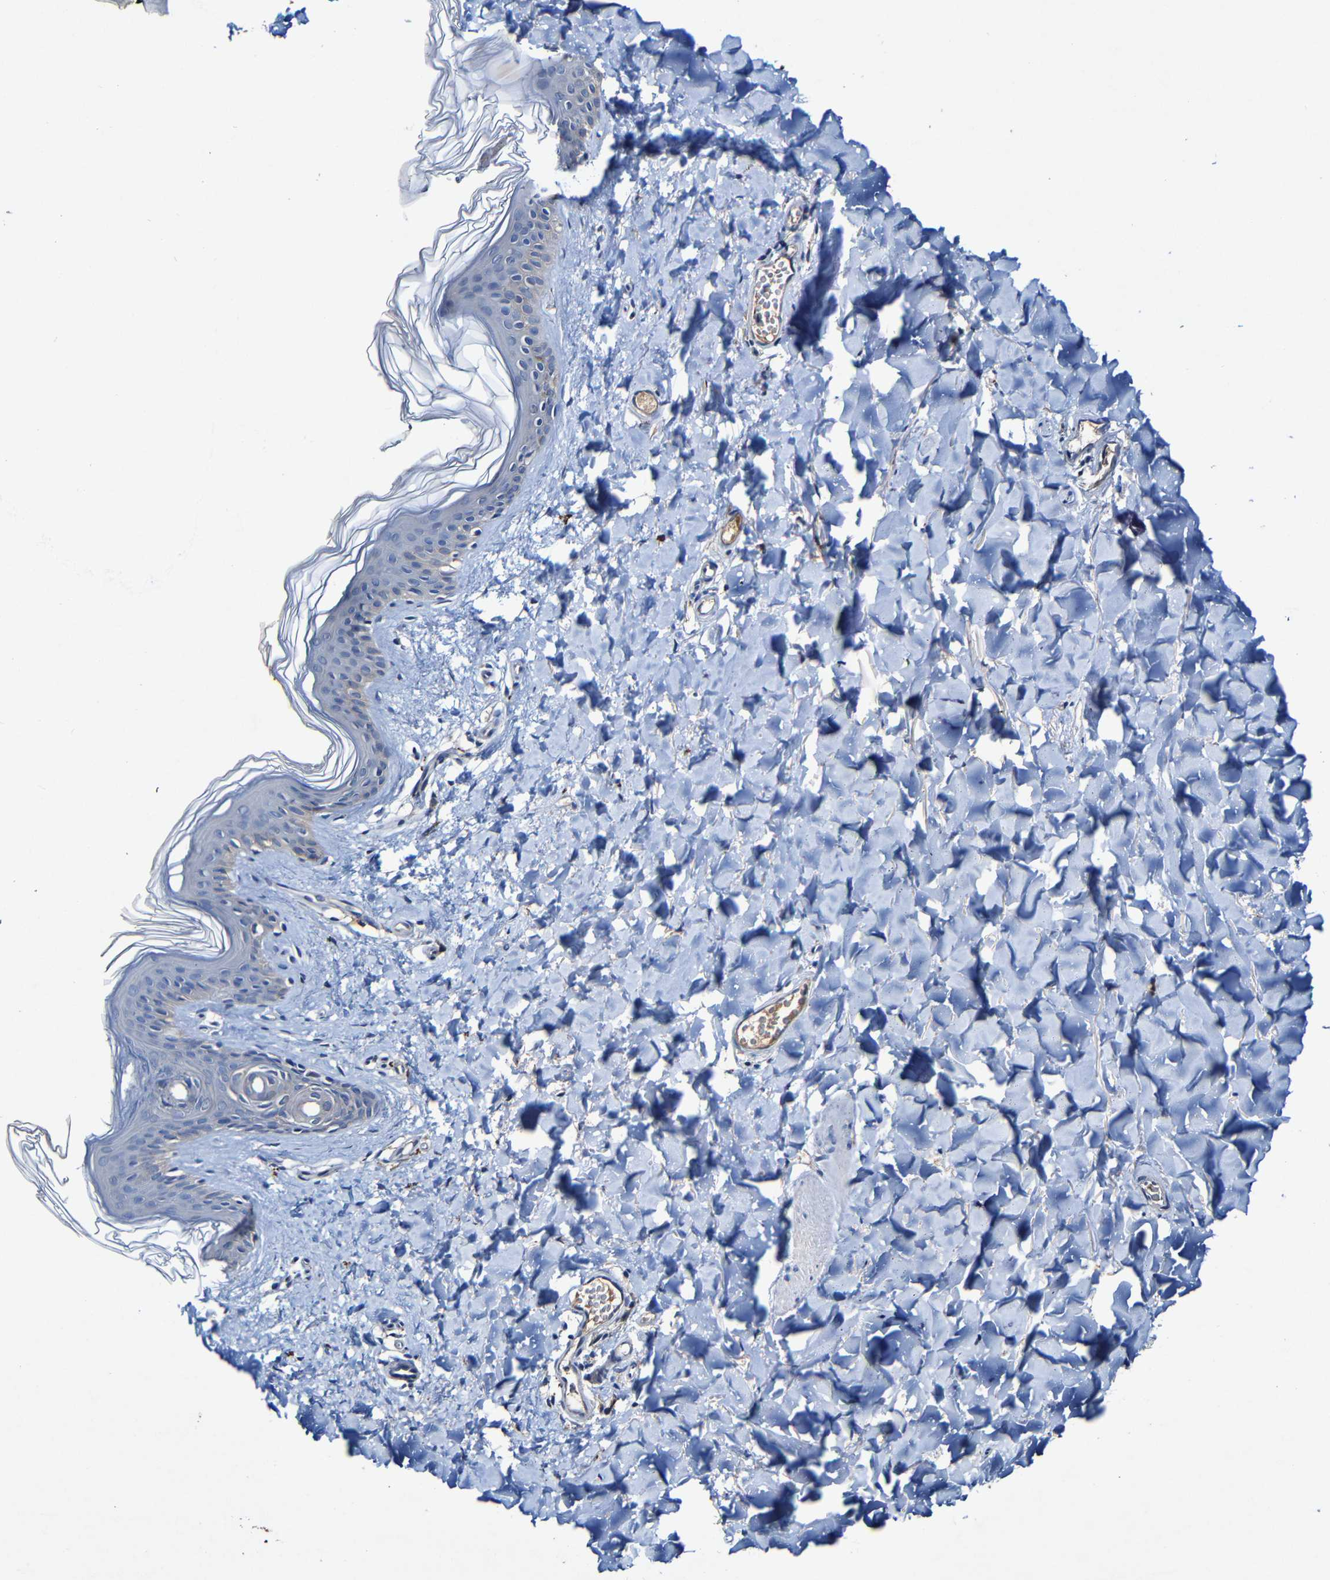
{"staining": {"intensity": "negative", "quantity": "none", "location": "none"}, "tissue": "skin", "cell_type": "Fibroblasts", "image_type": "normal", "snomed": [{"axis": "morphology", "description": "Normal tissue, NOS"}, {"axis": "topography", "description": "Skin"}], "caption": "Skin was stained to show a protein in brown. There is no significant expression in fibroblasts. (Stains: DAB (3,3'-diaminobenzidine) IHC with hematoxylin counter stain, Microscopy: brightfield microscopy at high magnification).", "gene": "LRRC70", "patient": {"sex": "female", "age": 41}}